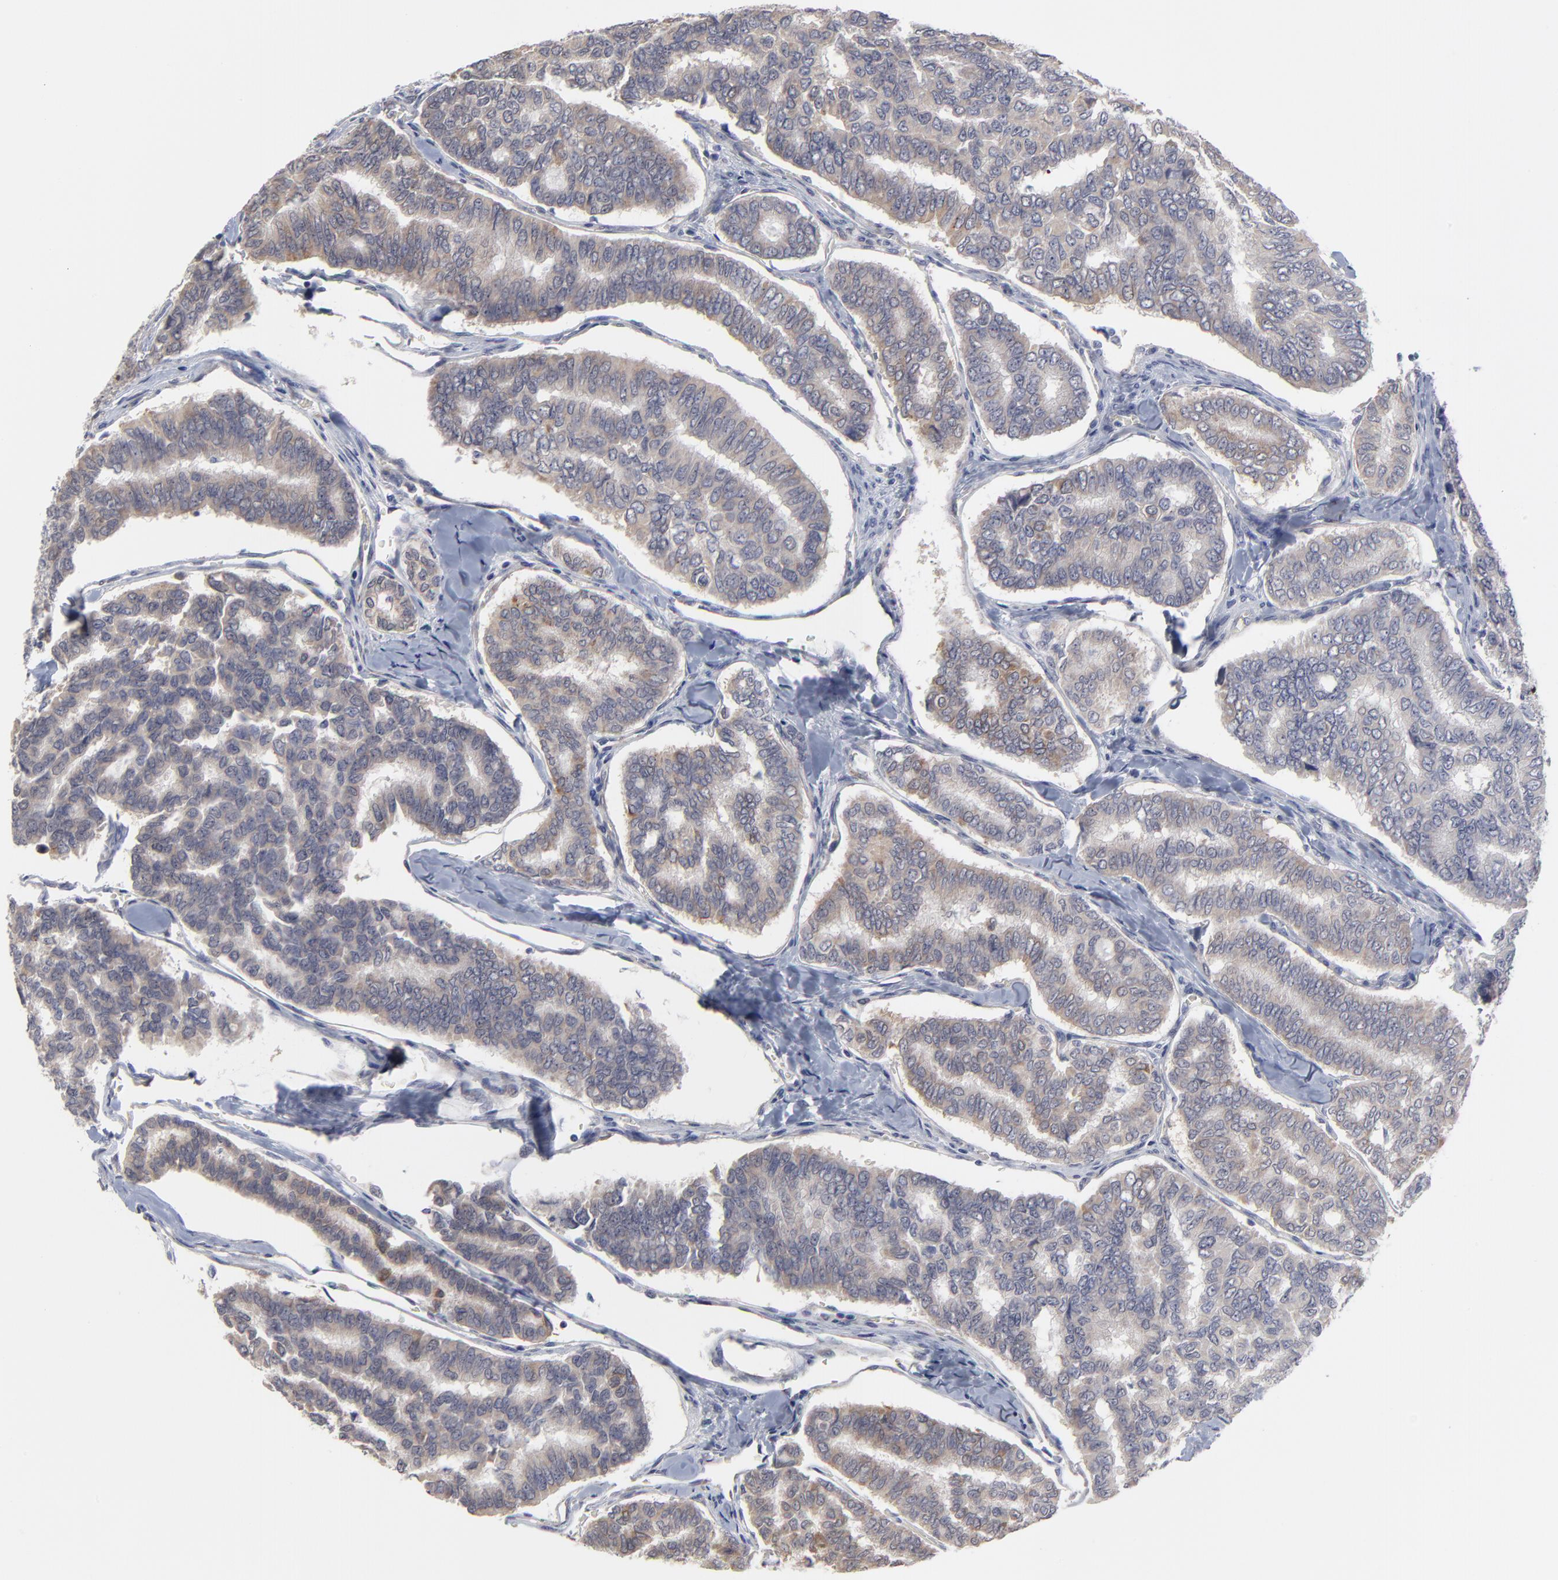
{"staining": {"intensity": "moderate", "quantity": ">75%", "location": "cytoplasmic/membranous"}, "tissue": "thyroid cancer", "cell_type": "Tumor cells", "image_type": "cancer", "snomed": [{"axis": "morphology", "description": "Papillary adenocarcinoma, NOS"}, {"axis": "topography", "description": "Thyroid gland"}], "caption": "Thyroid papillary adenocarcinoma stained with a protein marker displays moderate staining in tumor cells.", "gene": "MAGEA10", "patient": {"sex": "female", "age": 35}}